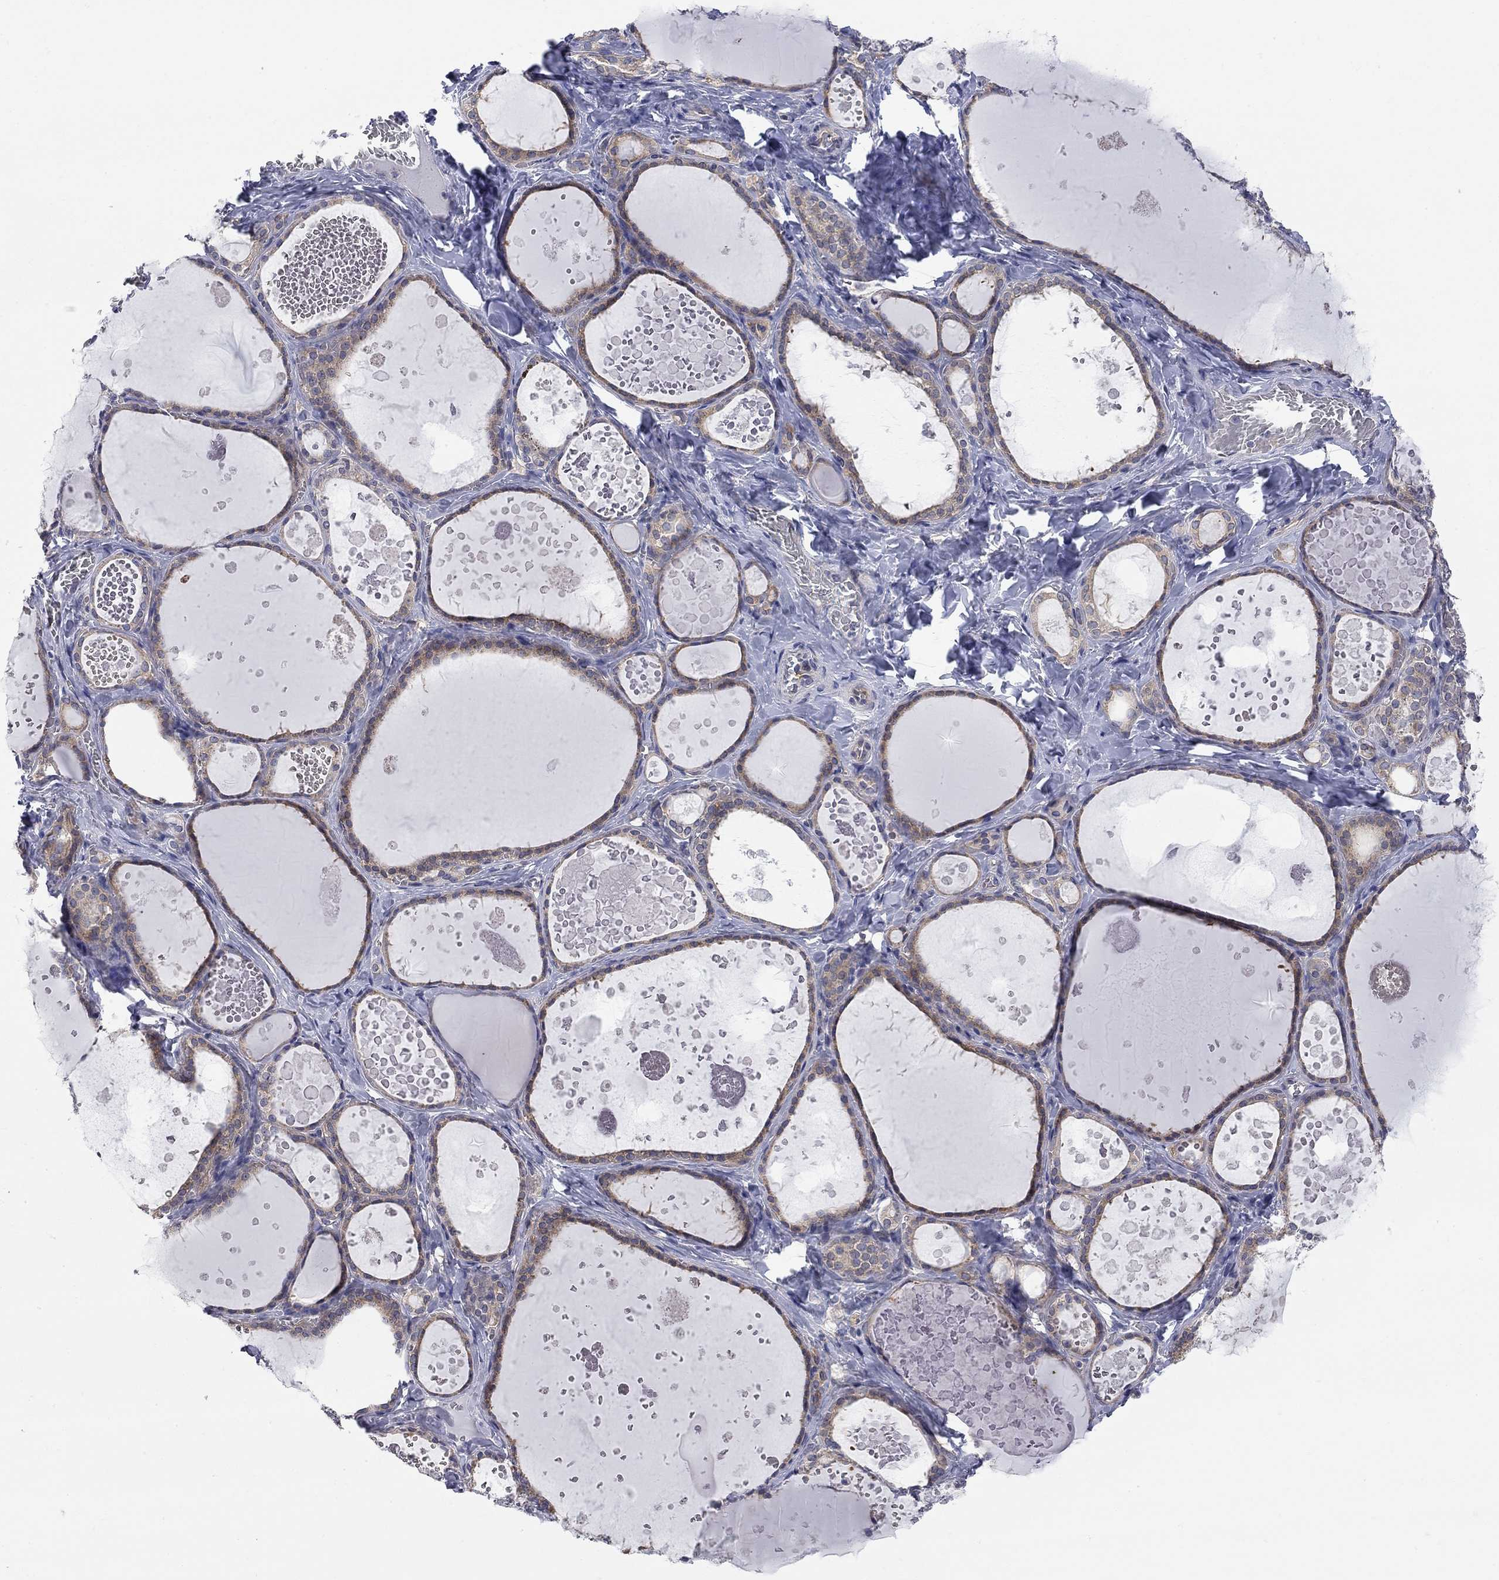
{"staining": {"intensity": "moderate", "quantity": ">75%", "location": "cytoplasmic/membranous"}, "tissue": "thyroid gland", "cell_type": "Glandular cells", "image_type": "normal", "snomed": [{"axis": "morphology", "description": "Normal tissue, NOS"}, {"axis": "topography", "description": "Thyroid gland"}], "caption": "IHC photomicrograph of normal thyroid gland: human thyroid gland stained using immunohistochemistry (IHC) shows medium levels of moderate protein expression localized specifically in the cytoplasmic/membranous of glandular cells, appearing as a cytoplasmic/membranous brown color.", "gene": "ENSG00000255639", "patient": {"sex": "female", "age": 56}}